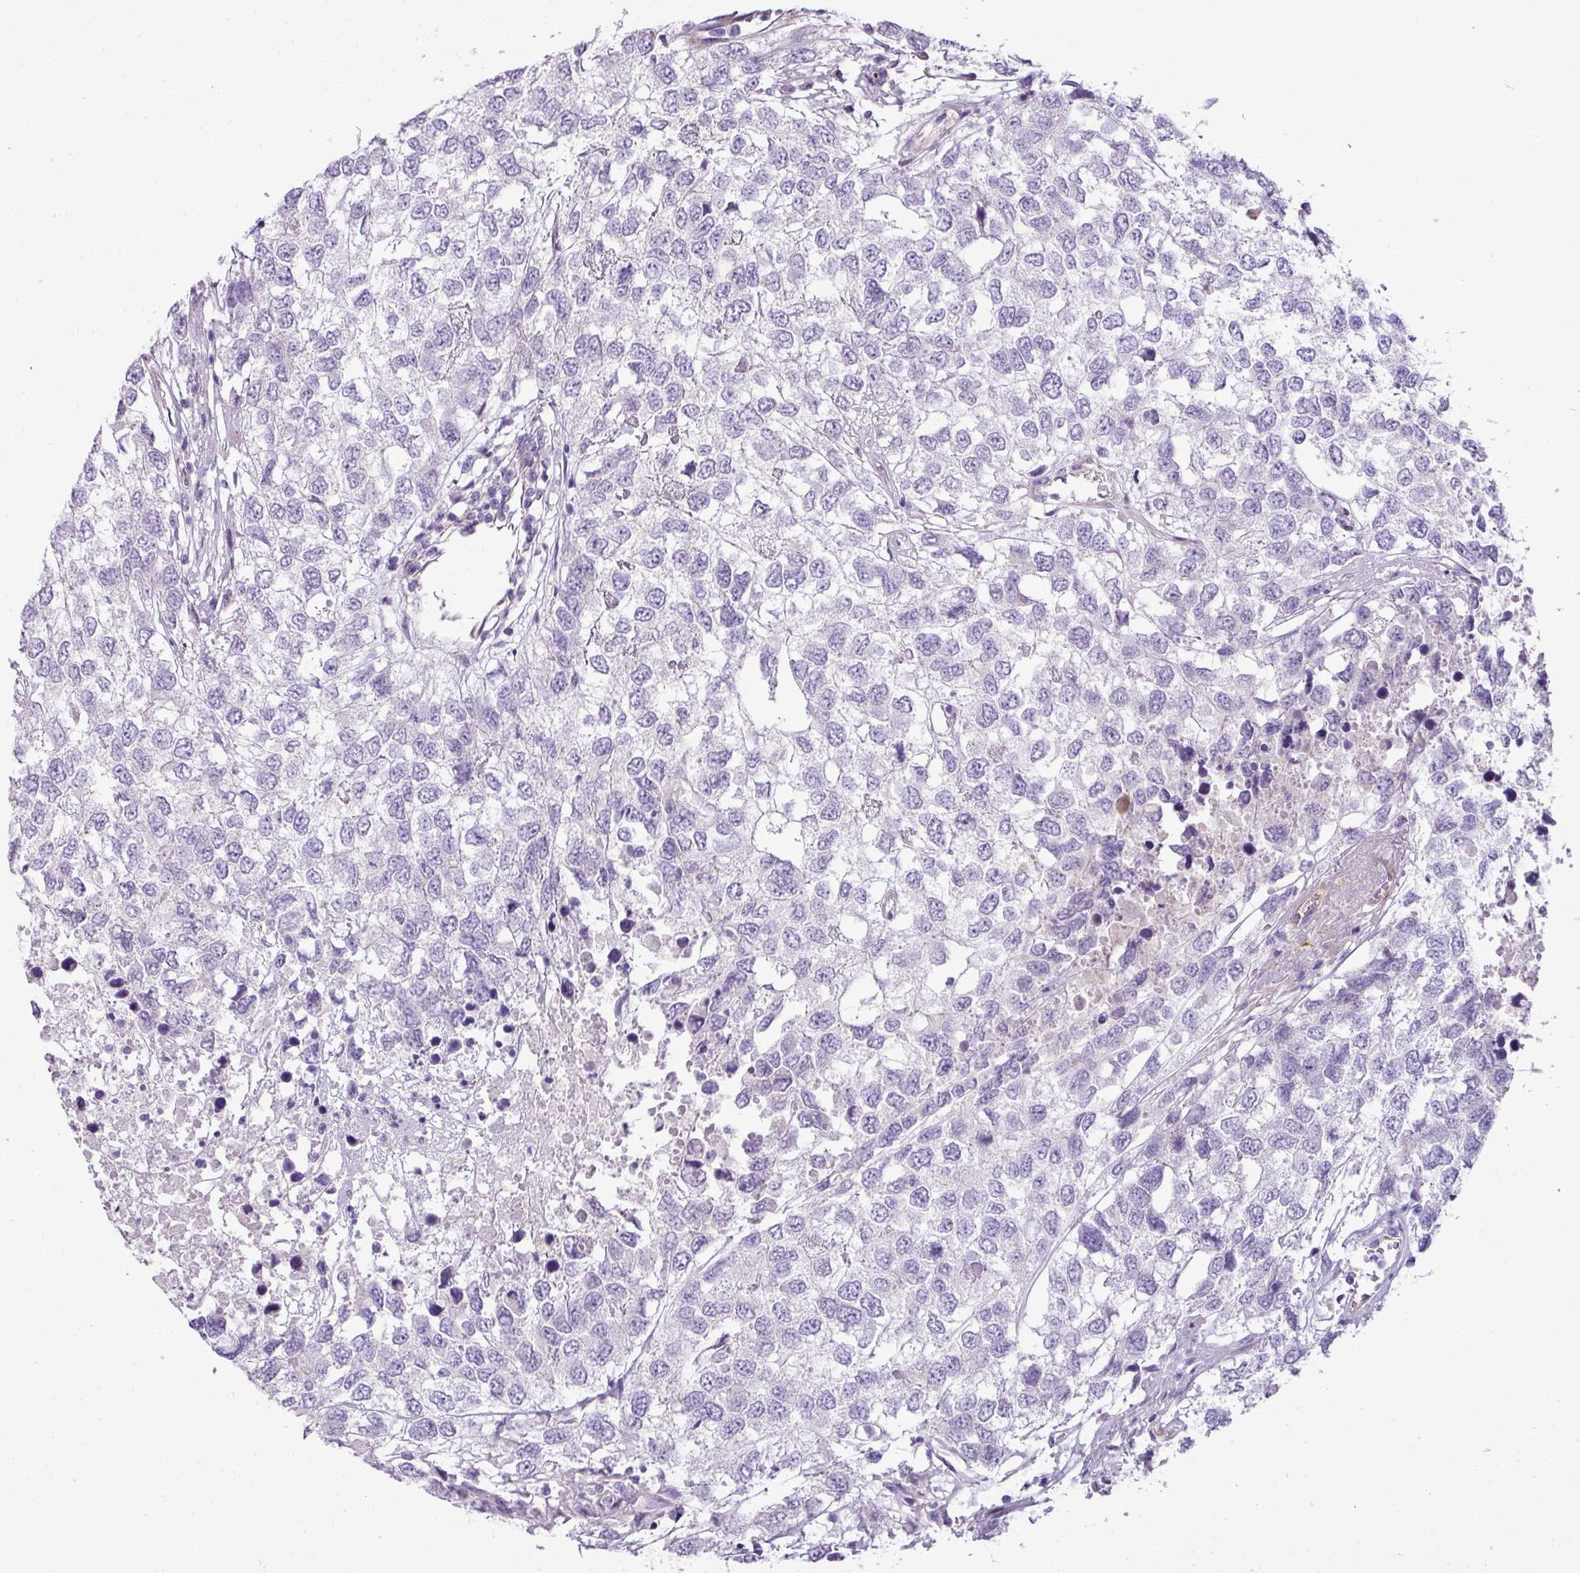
{"staining": {"intensity": "negative", "quantity": "none", "location": "none"}, "tissue": "testis cancer", "cell_type": "Tumor cells", "image_type": "cancer", "snomed": [{"axis": "morphology", "description": "Carcinoma, Embryonal, NOS"}, {"axis": "topography", "description": "Testis"}], "caption": "Tumor cells show no significant protein expression in testis cancer (embryonal carcinoma).", "gene": "ENSG00000273748", "patient": {"sex": "male", "age": 83}}